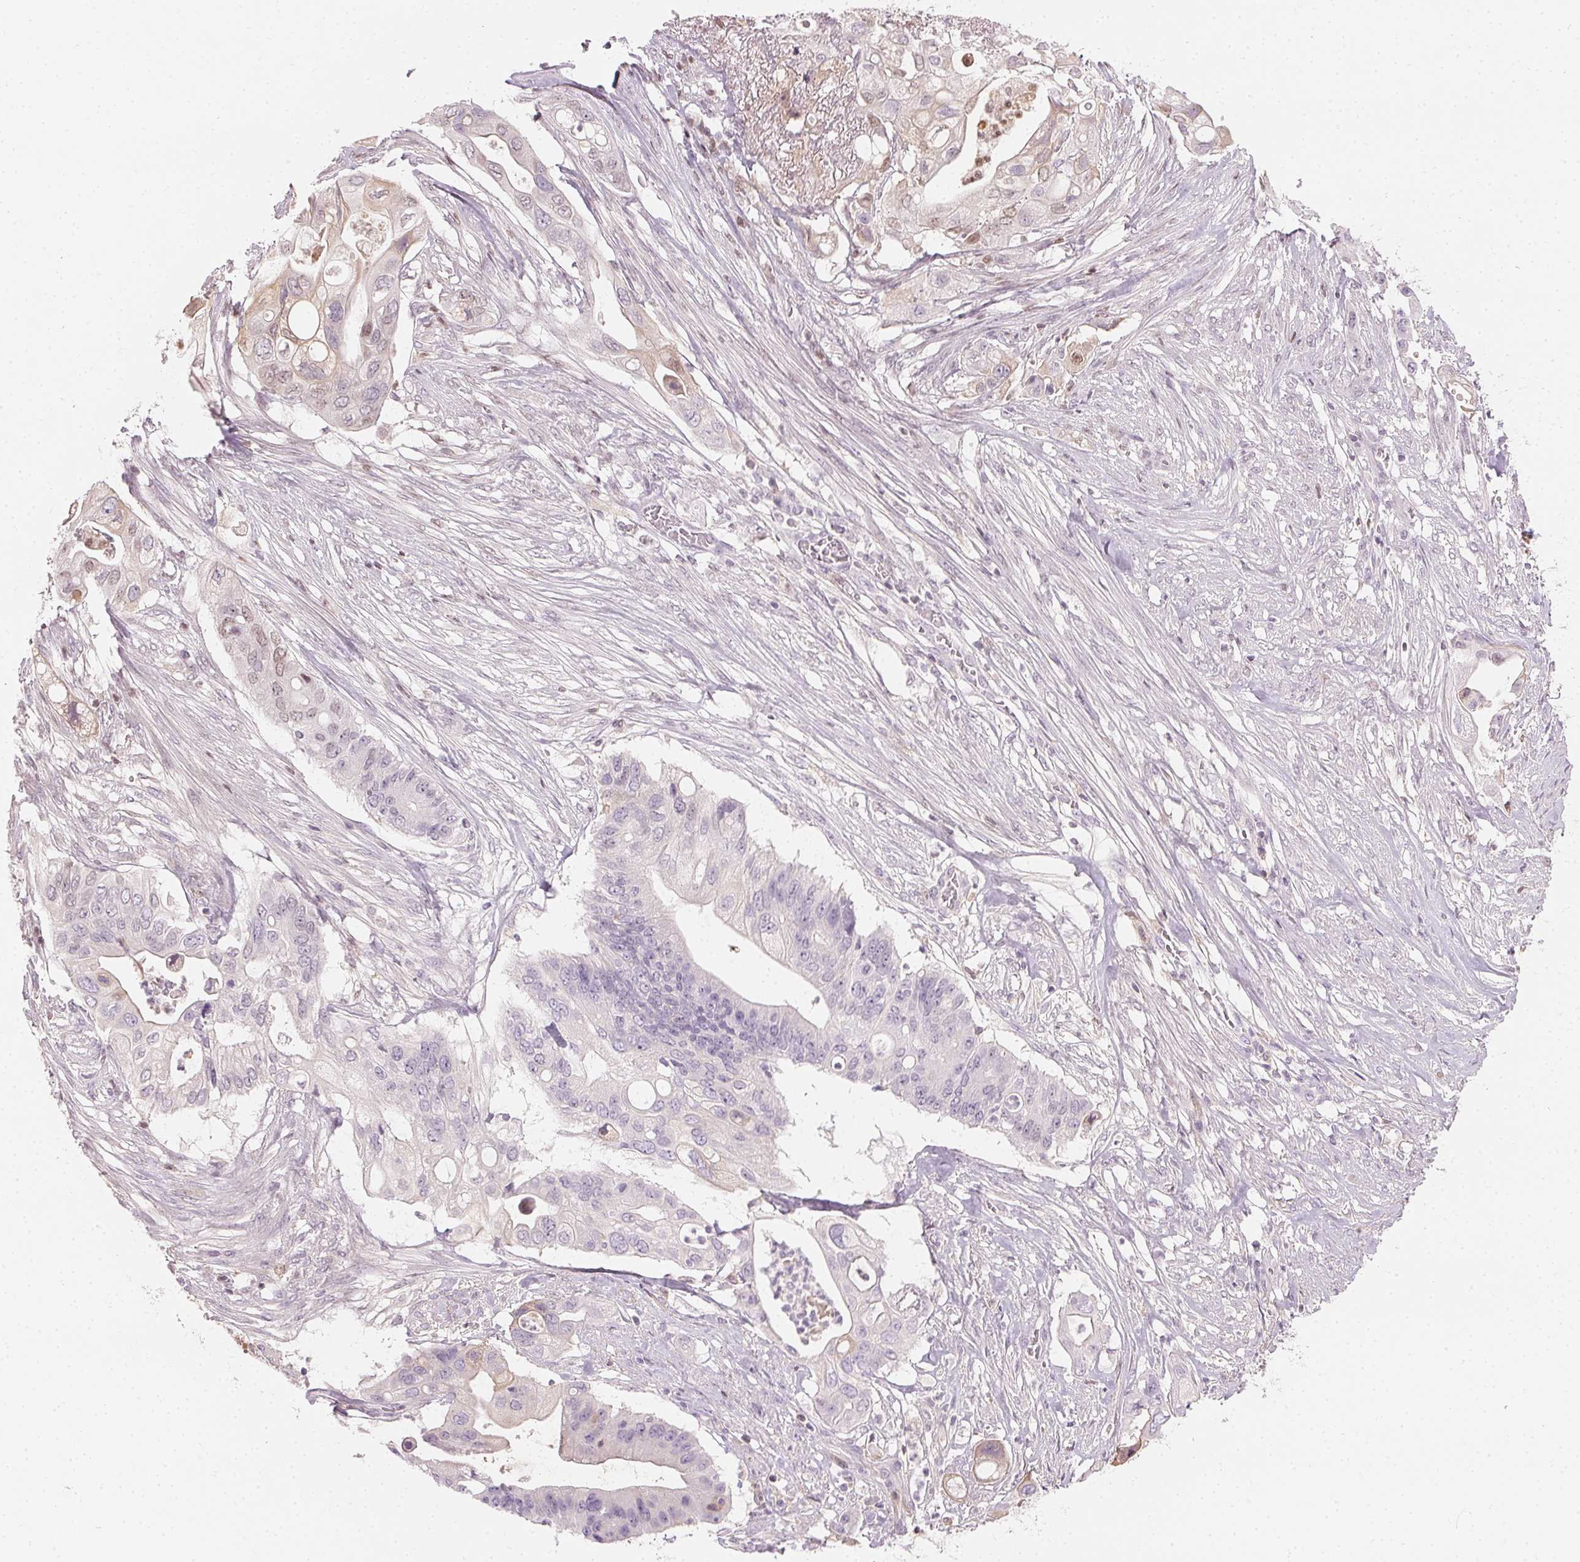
{"staining": {"intensity": "weak", "quantity": "<25%", "location": "nuclear"}, "tissue": "pancreatic cancer", "cell_type": "Tumor cells", "image_type": "cancer", "snomed": [{"axis": "morphology", "description": "Adenocarcinoma, NOS"}, {"axis": "topography", "description": "Pancreas"}], "caption": "Human pancreatic cancer stained for a protein using immunohistochemistry (IHC) exhibits no positivity in tumor cells.", "gene": "AFM", "patient": {"sex": "female", "age": 72}}